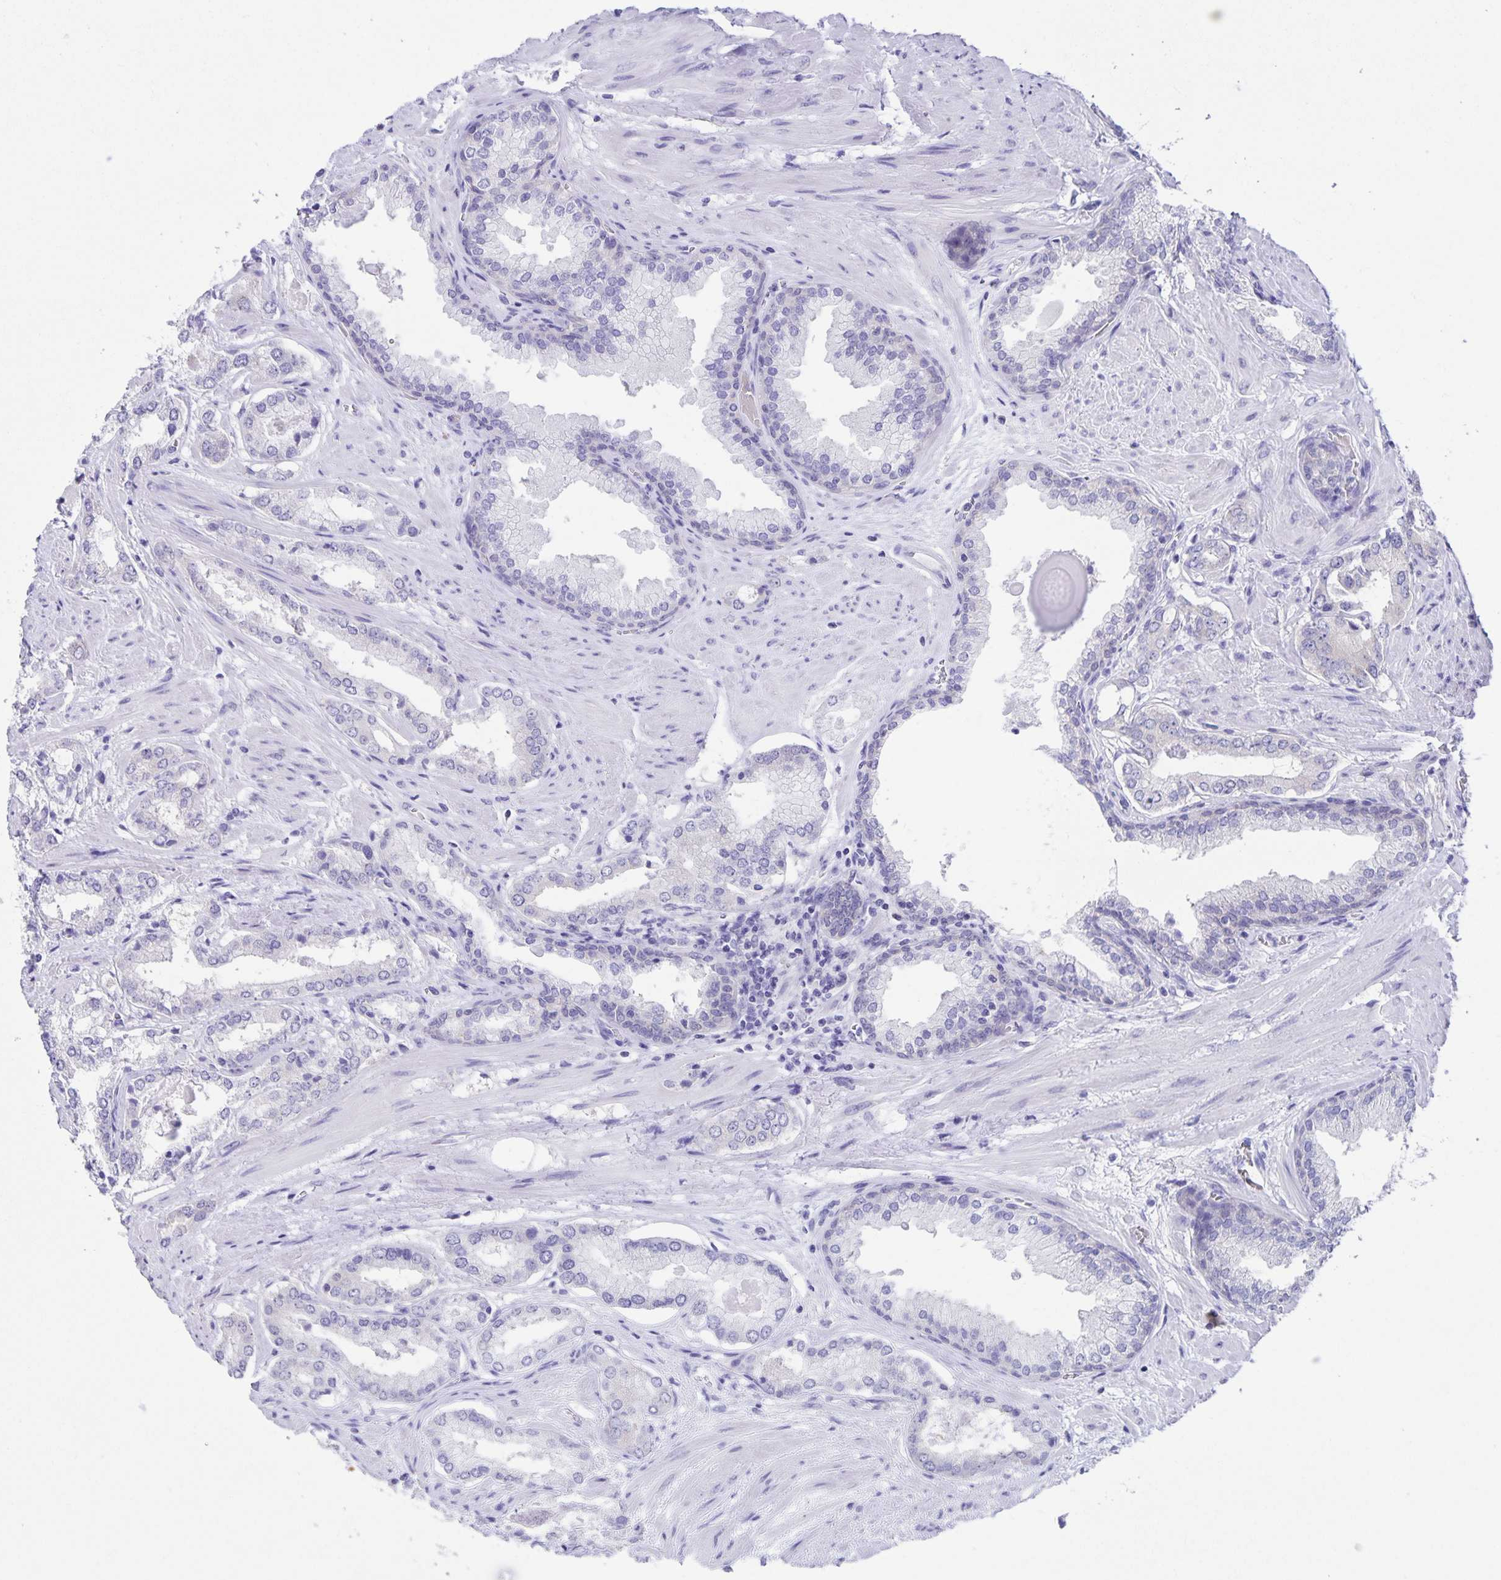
{"staining": {"intensity": "negative", "quantity": "none", "location": "none"}, "tissue": "prostate cancer", "cell_type": "Tumor cells", "image_type": "cancer", "snomed": [{"axis": "morphology", "description": "Adenocarcinoma, Low grade"}, {"axis": "topography", "description": "Prostate"}], "caption": "This is an IHC histopathology image of human prostate cancer. There is no positivity in tumor cells.", "gene": "CAPSL", "patient": {"sex": "male", "age": 64}}